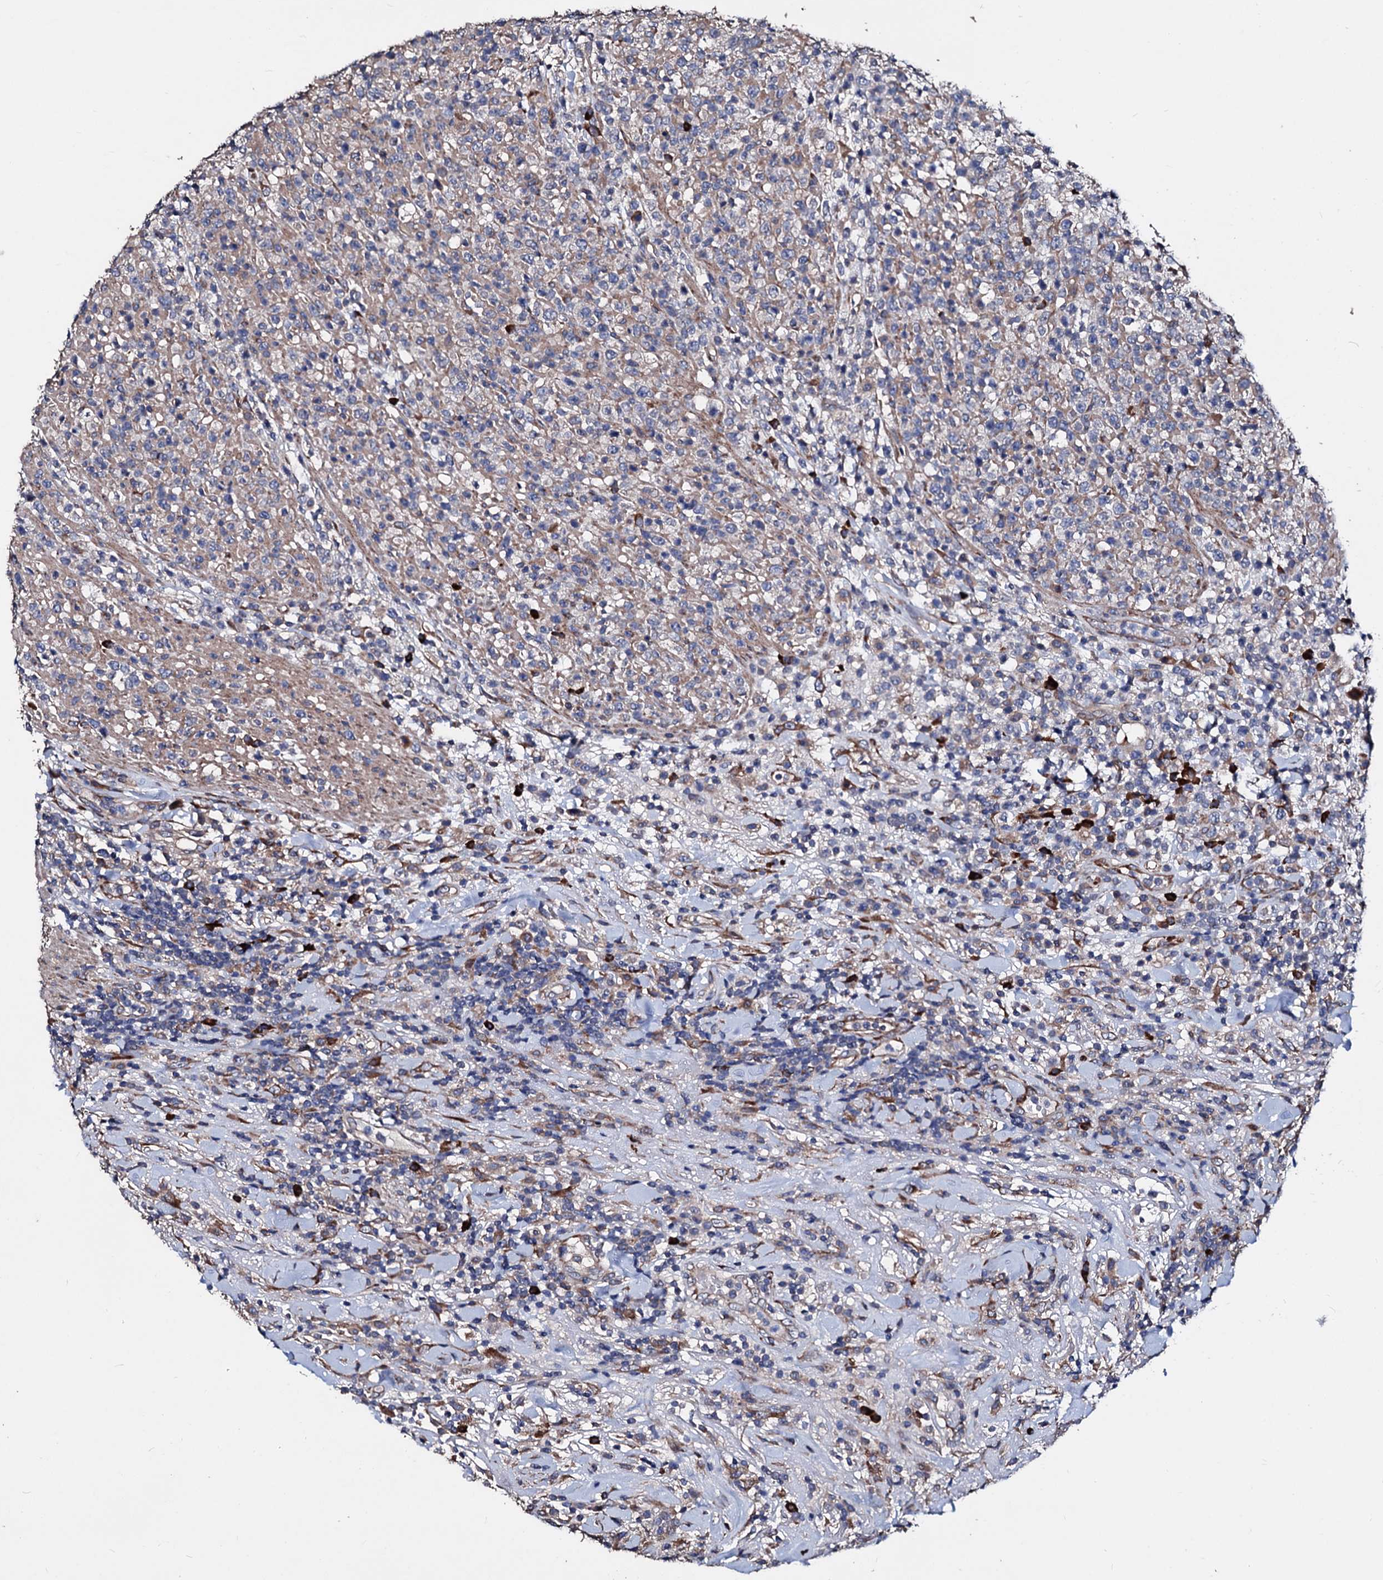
{"staining": {"intensity": "negative", "quantity": "none", "location": "none"}, "tissue": "lymphoma", "cell_type": "Tumor cells", "image_type": "cancer", "snomed": [{"axis": "morphology", "description": "Malignant lymphoma, non-Hodgkin's type, High grade"}, {"axis": "topography", "description": "Colon"}], "caption": "Malignant lymphoma, non-Hodgkin's type (high-grade) stained for a protein using immunohistochemistry displays no expression tumor cells.", "gene": "AKAP11", "patient": {"sex": "female", "age": 53}}